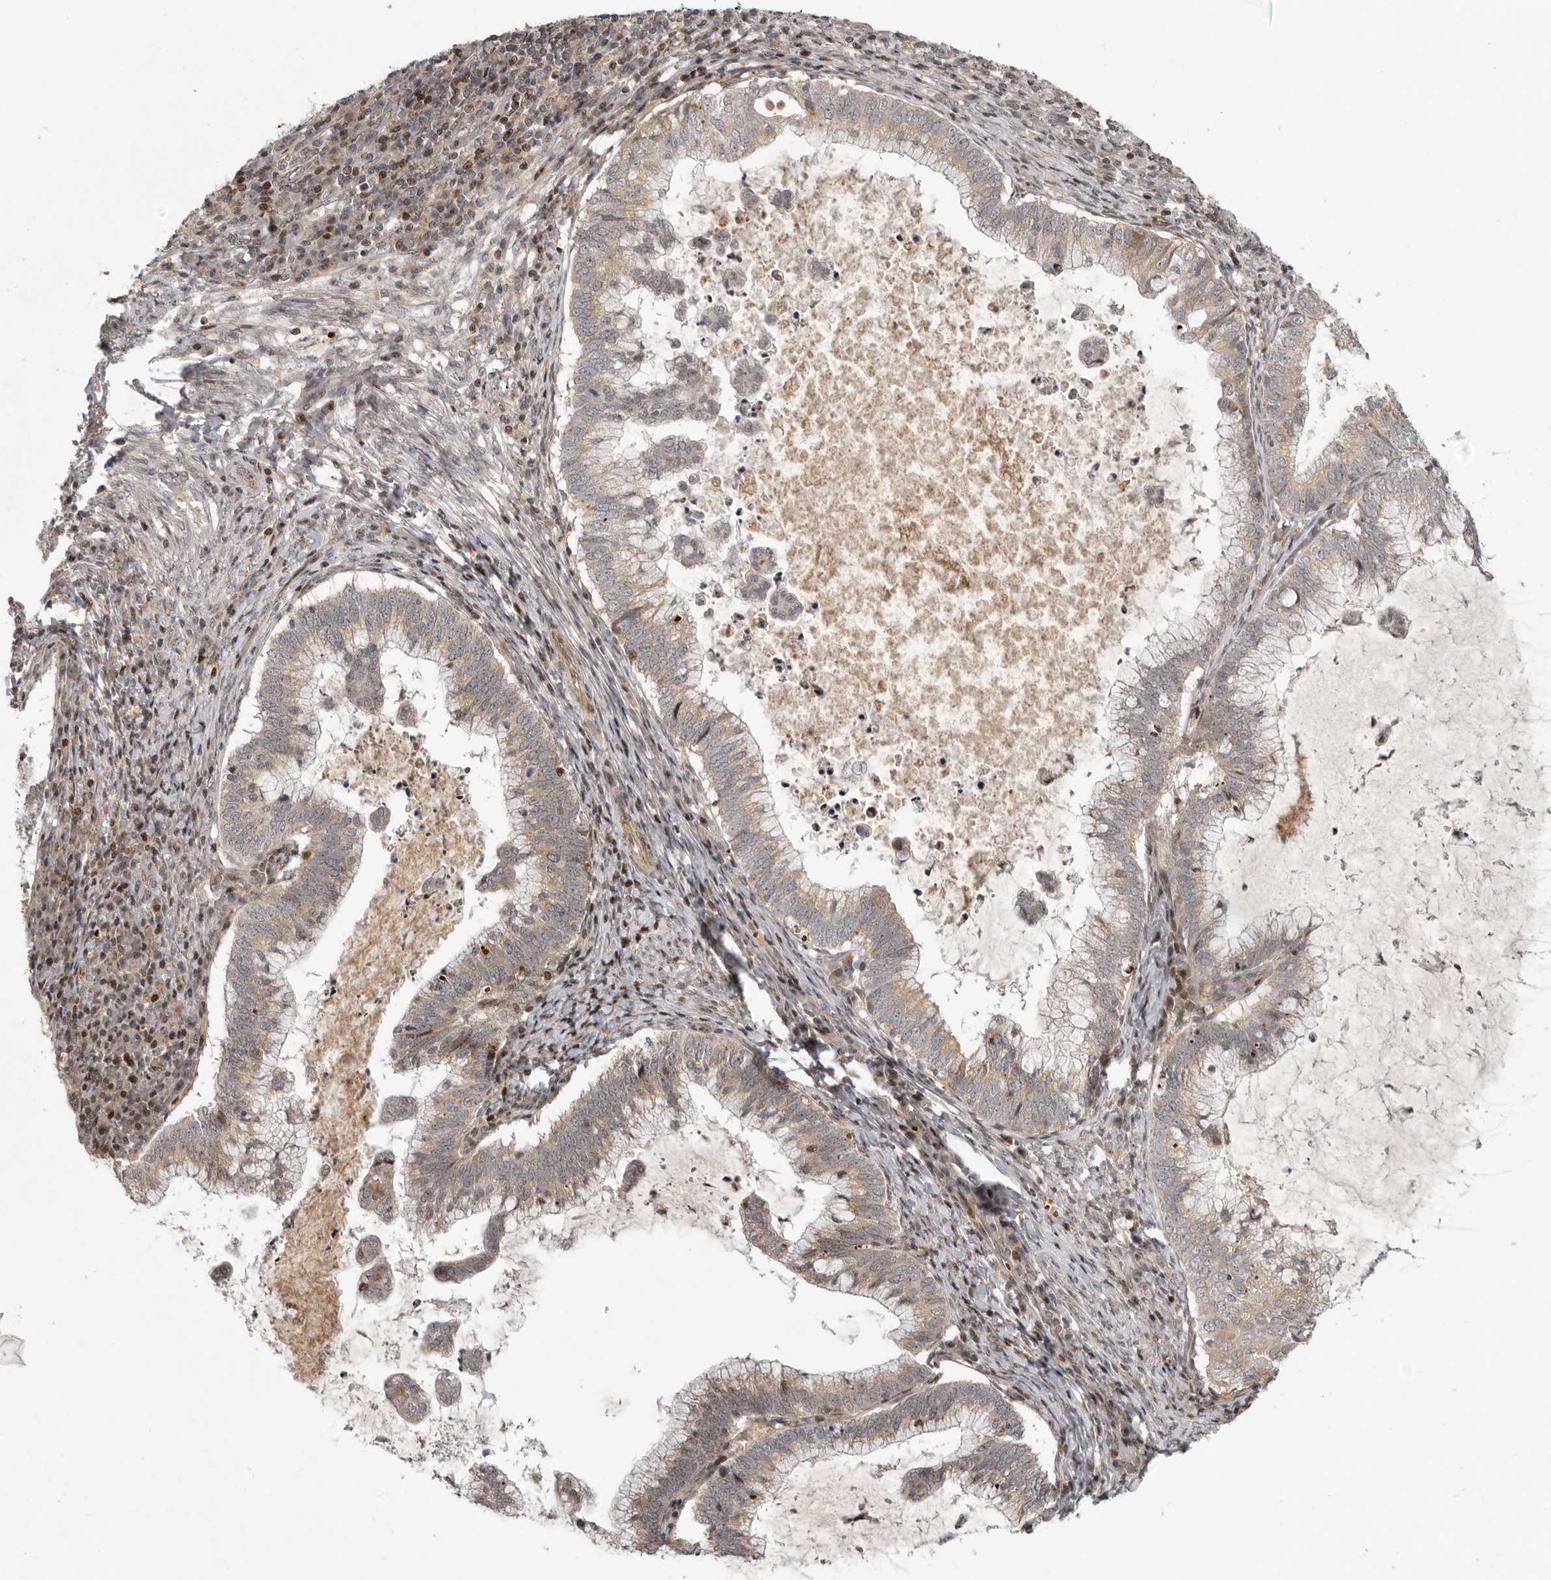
{"staining": {"intensity": "weak", "quantity": ">75%", "location": "cytoplasmic/membranous"}, "tissue": "cervical cancer", "cell_type": "Tumor cells", "image_type": "cancer", "snomed": [{"axis": "morphology", "description": "Adenocarcinoma, NOS"}, {"axis": "topography", "description": "Cervix"}], "caption": "Brown immunohistochemical staining in cervical cancer displays weak cytoplasmic/membranous staining in about >75% of tumor cells. The staining is performed using DAB brown chromogen to label protein expression. The nuclei are counter-stained blue using hematoxylin.", "gene": "RABIF", "patient": {"sex": "female", "age": 36}}